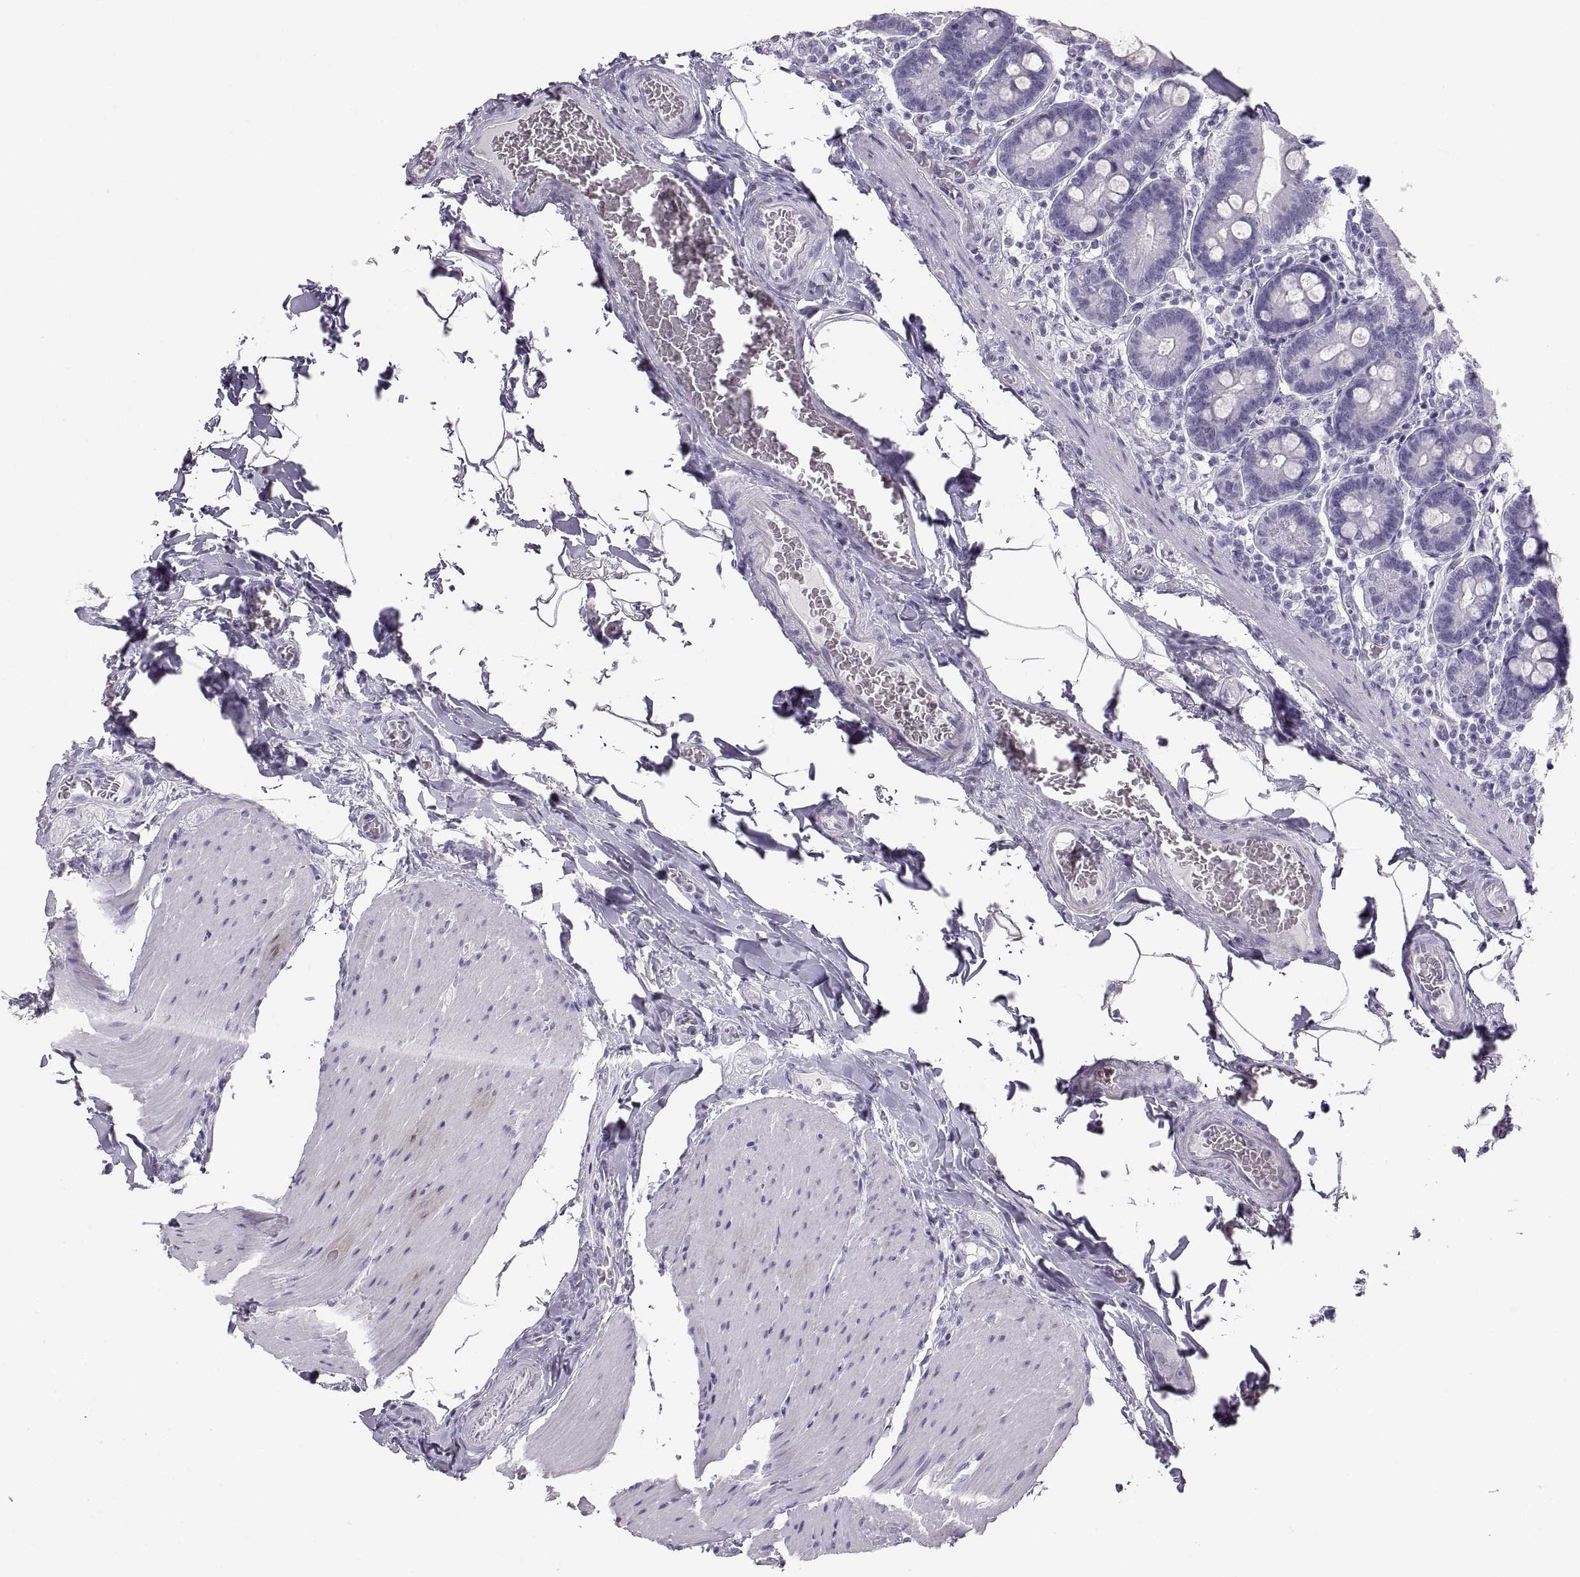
{"staining": {"intensity": "negative", "quantity": "none", "location": "none"}, "tissue": "small intestine", "cell_type": "Glandular cells", "image_type": "normal", "snomed": [{"axis": "morphology", "description": "Normal tissue, NOS"}, {"axis": "topography", "description": "Small intestine"}], "caption": "Immunohistochemical staining of unremarkable human small intestine displays no significant staining in glandular cells.", "gene": "SEMG1", "patient": {"sex": "male", "age": 37}}